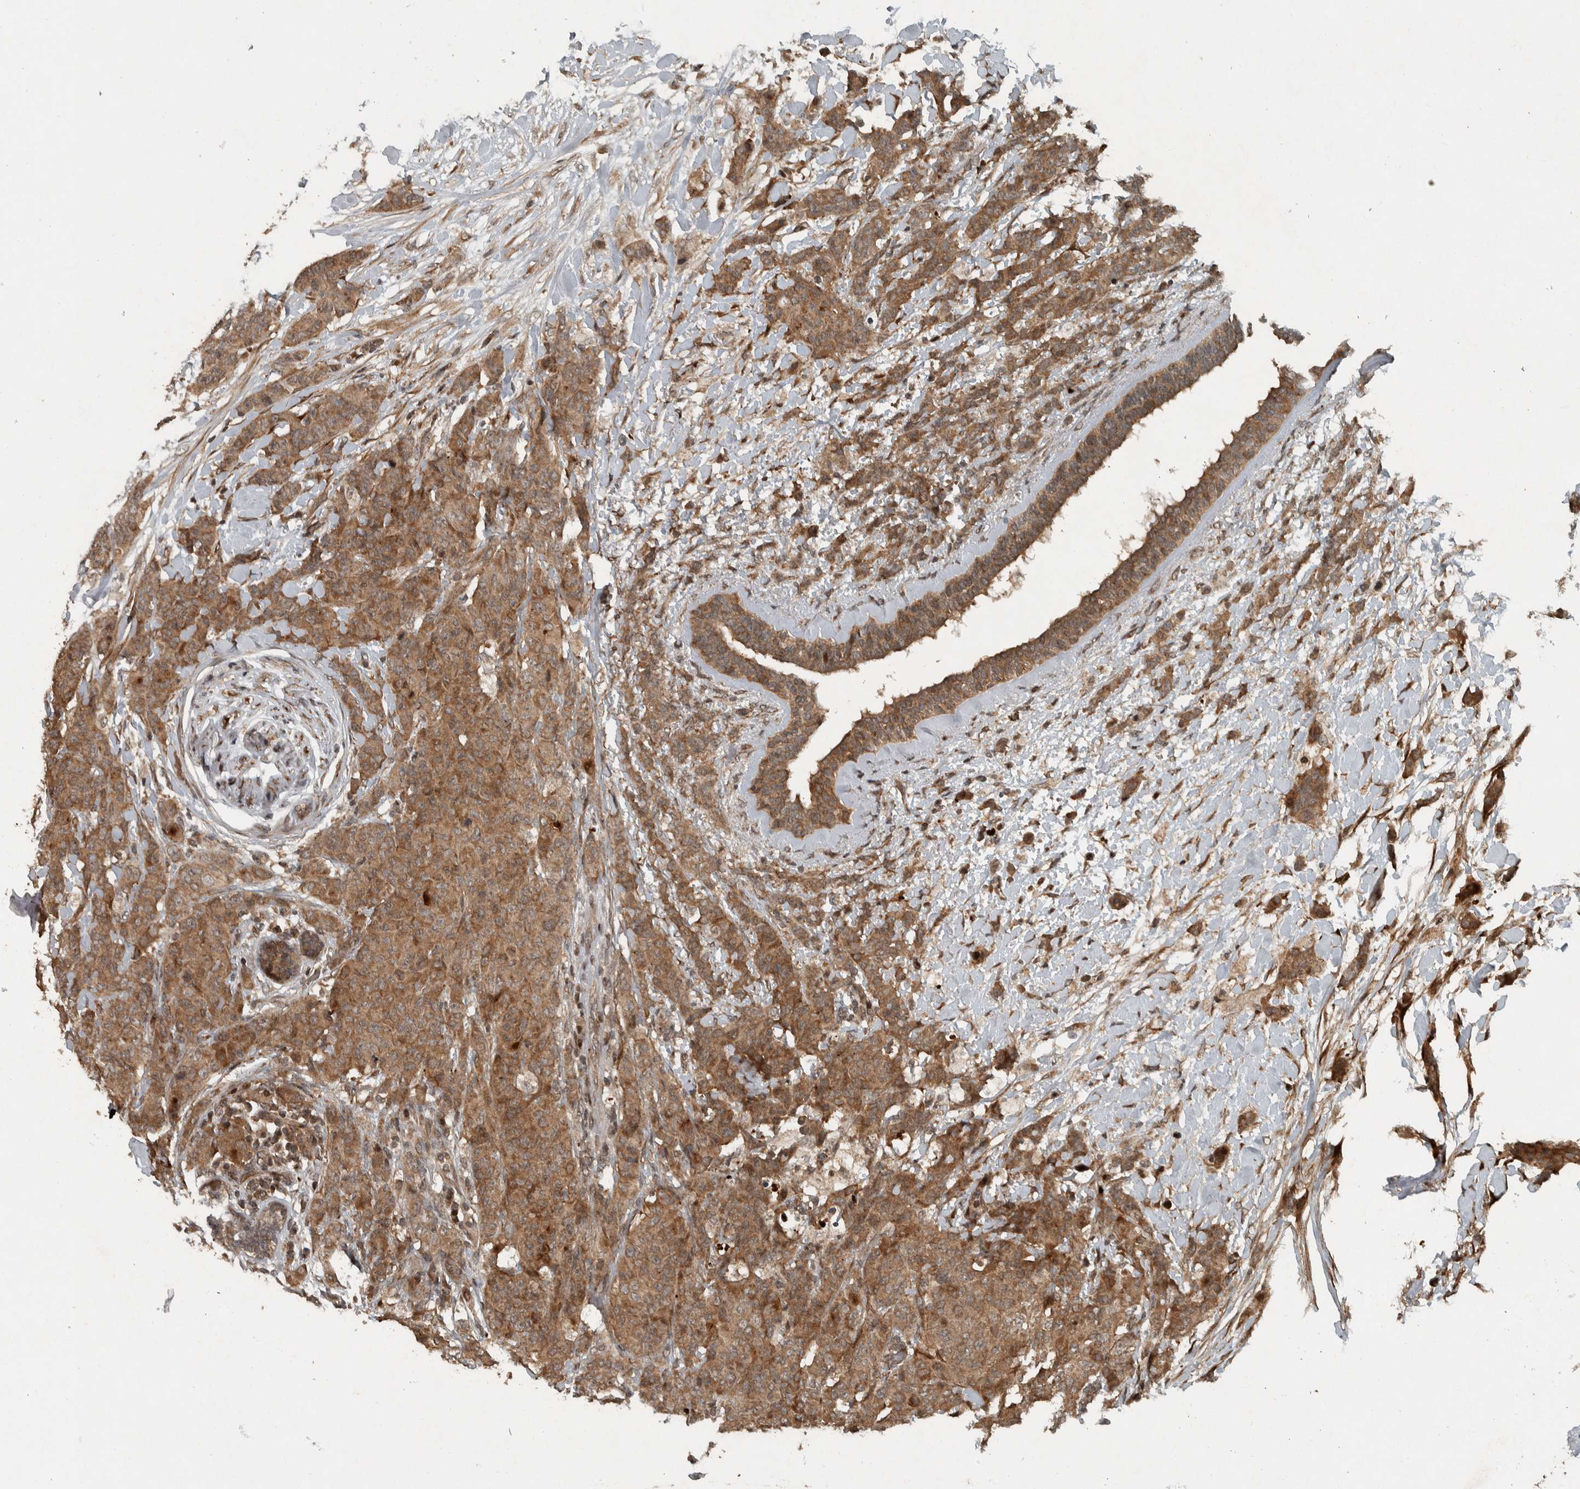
{"staining": {"intensity": "moderate", "quantity": ">75%", "location": "cytoplasmic/membranous"}, "tissue": "breast cancer", "cell_type": "Tumor cells", "image_type": "cancer", "snomed": [{"axis": "morphology", "description": "Normal tissue, NOS"}, {"axis": "morphology", "description": "Duct carcinoma"}, {"axis": "topography", "description": "Breast"}], "caption": "IHC staining of breast cancer (infiltrating ductal carcinoma), which reveals medium levels of moderate cytoplasmic/membranous positivity in approximately >75% of tumor cells indicating moderate cytoplasmic/membranous protein expression. The staining was performed using DAB (brown) for protein detection and nuclei were counterstained in hematoxylin (blue).", "gene": "KIFAP3", "patient": {"sex": "female", "age": 40}}